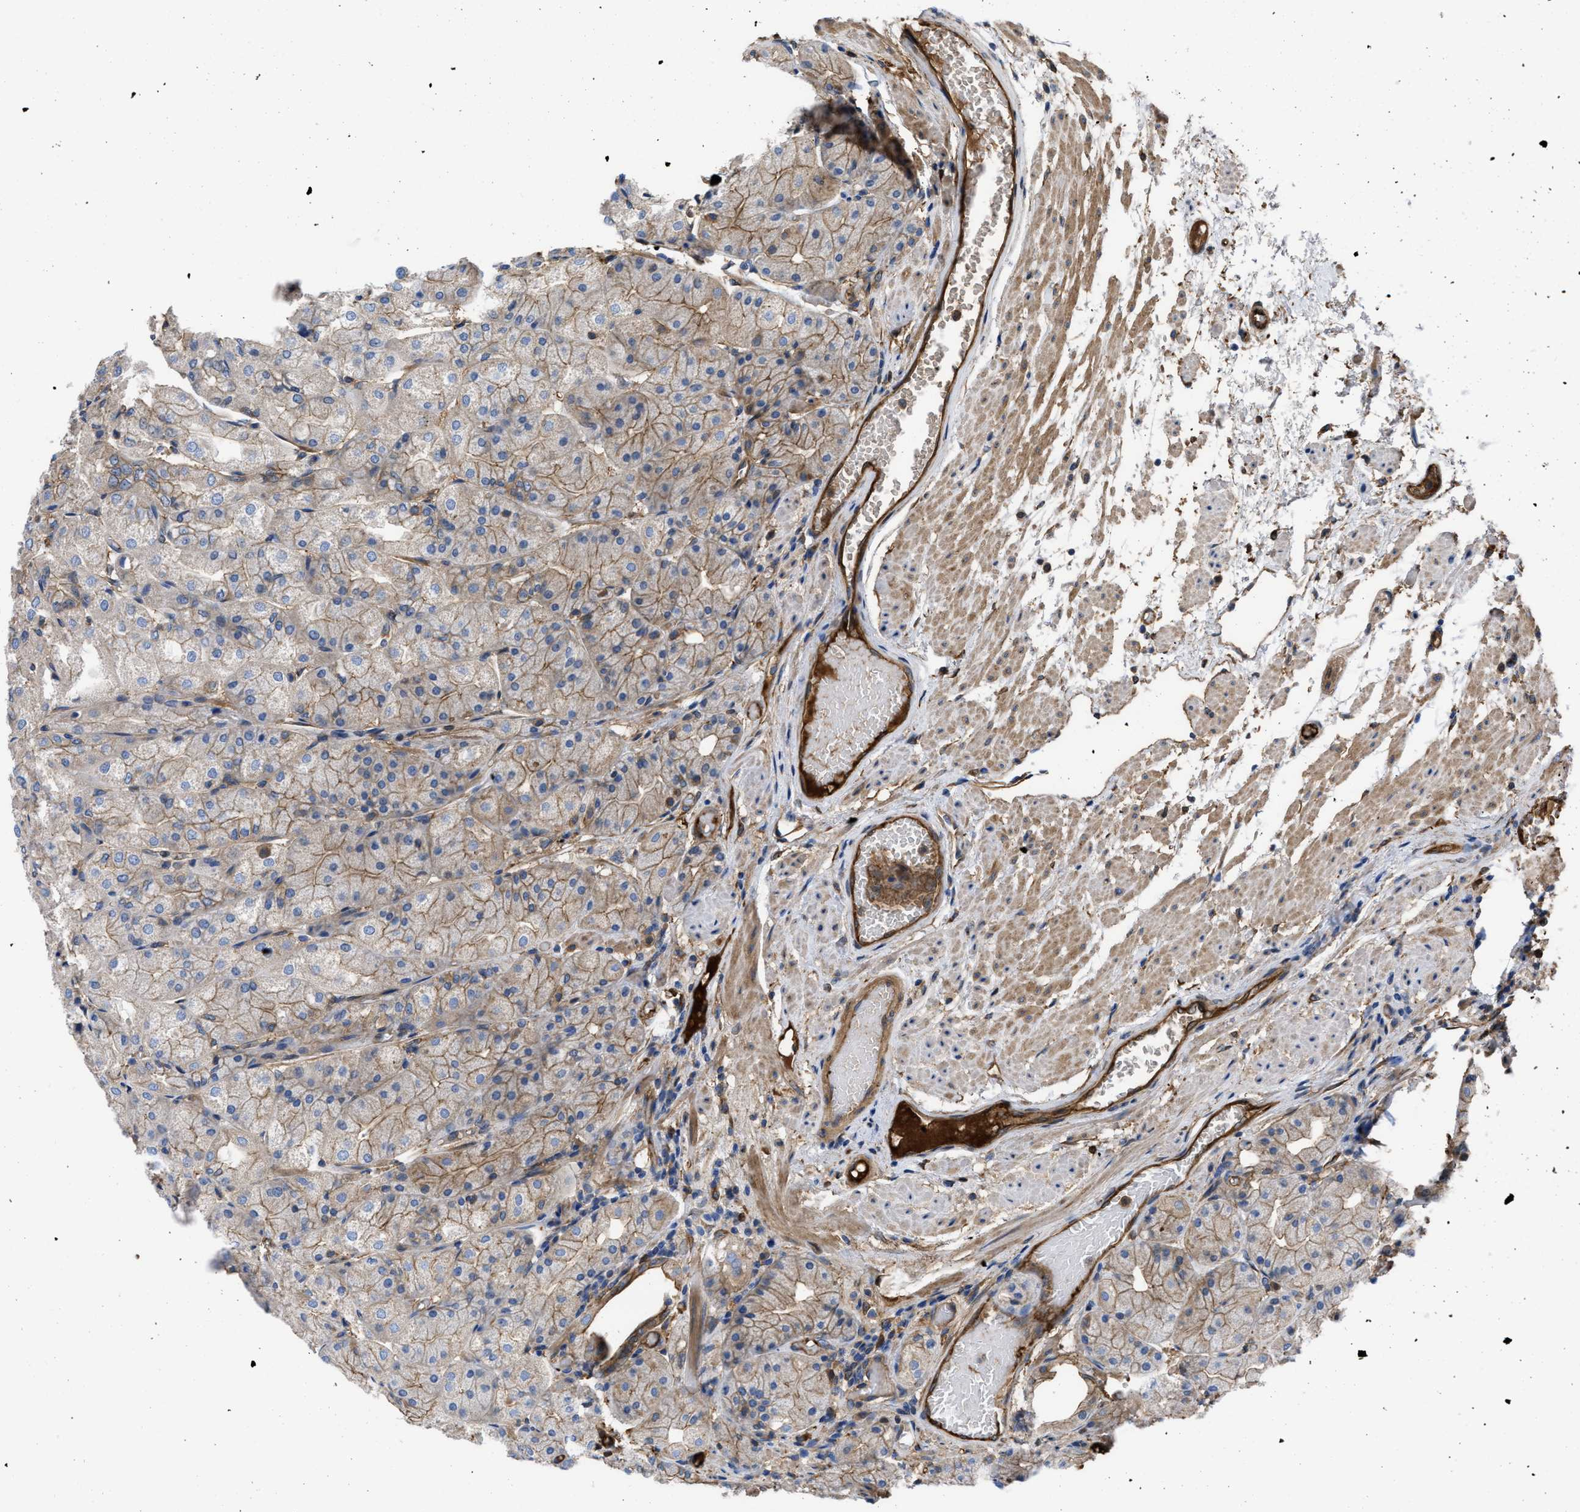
{"staining": {"intensity": "weak", "quantity": "25%-75%", "location": "cytoplasmic/membranous"}, "tissue": "stomach", "cell_type": "Glandular cells", "image_type": "normal", "snomed": [{"axis": "morphology", "description": "Normal tissue, NOS"}, {"axis": "topography", "description": "Stomach, upper"}], "caption": "A high-resolution image shows immunohistochemistry (IHC) staining of unremarkable stomach, which shows weak cytoplasmic/membranous staining in approximately 25%-75% of glandular cells.", "gene": "TRIOBP", "patient": {"sex": "male", "age": 72}}